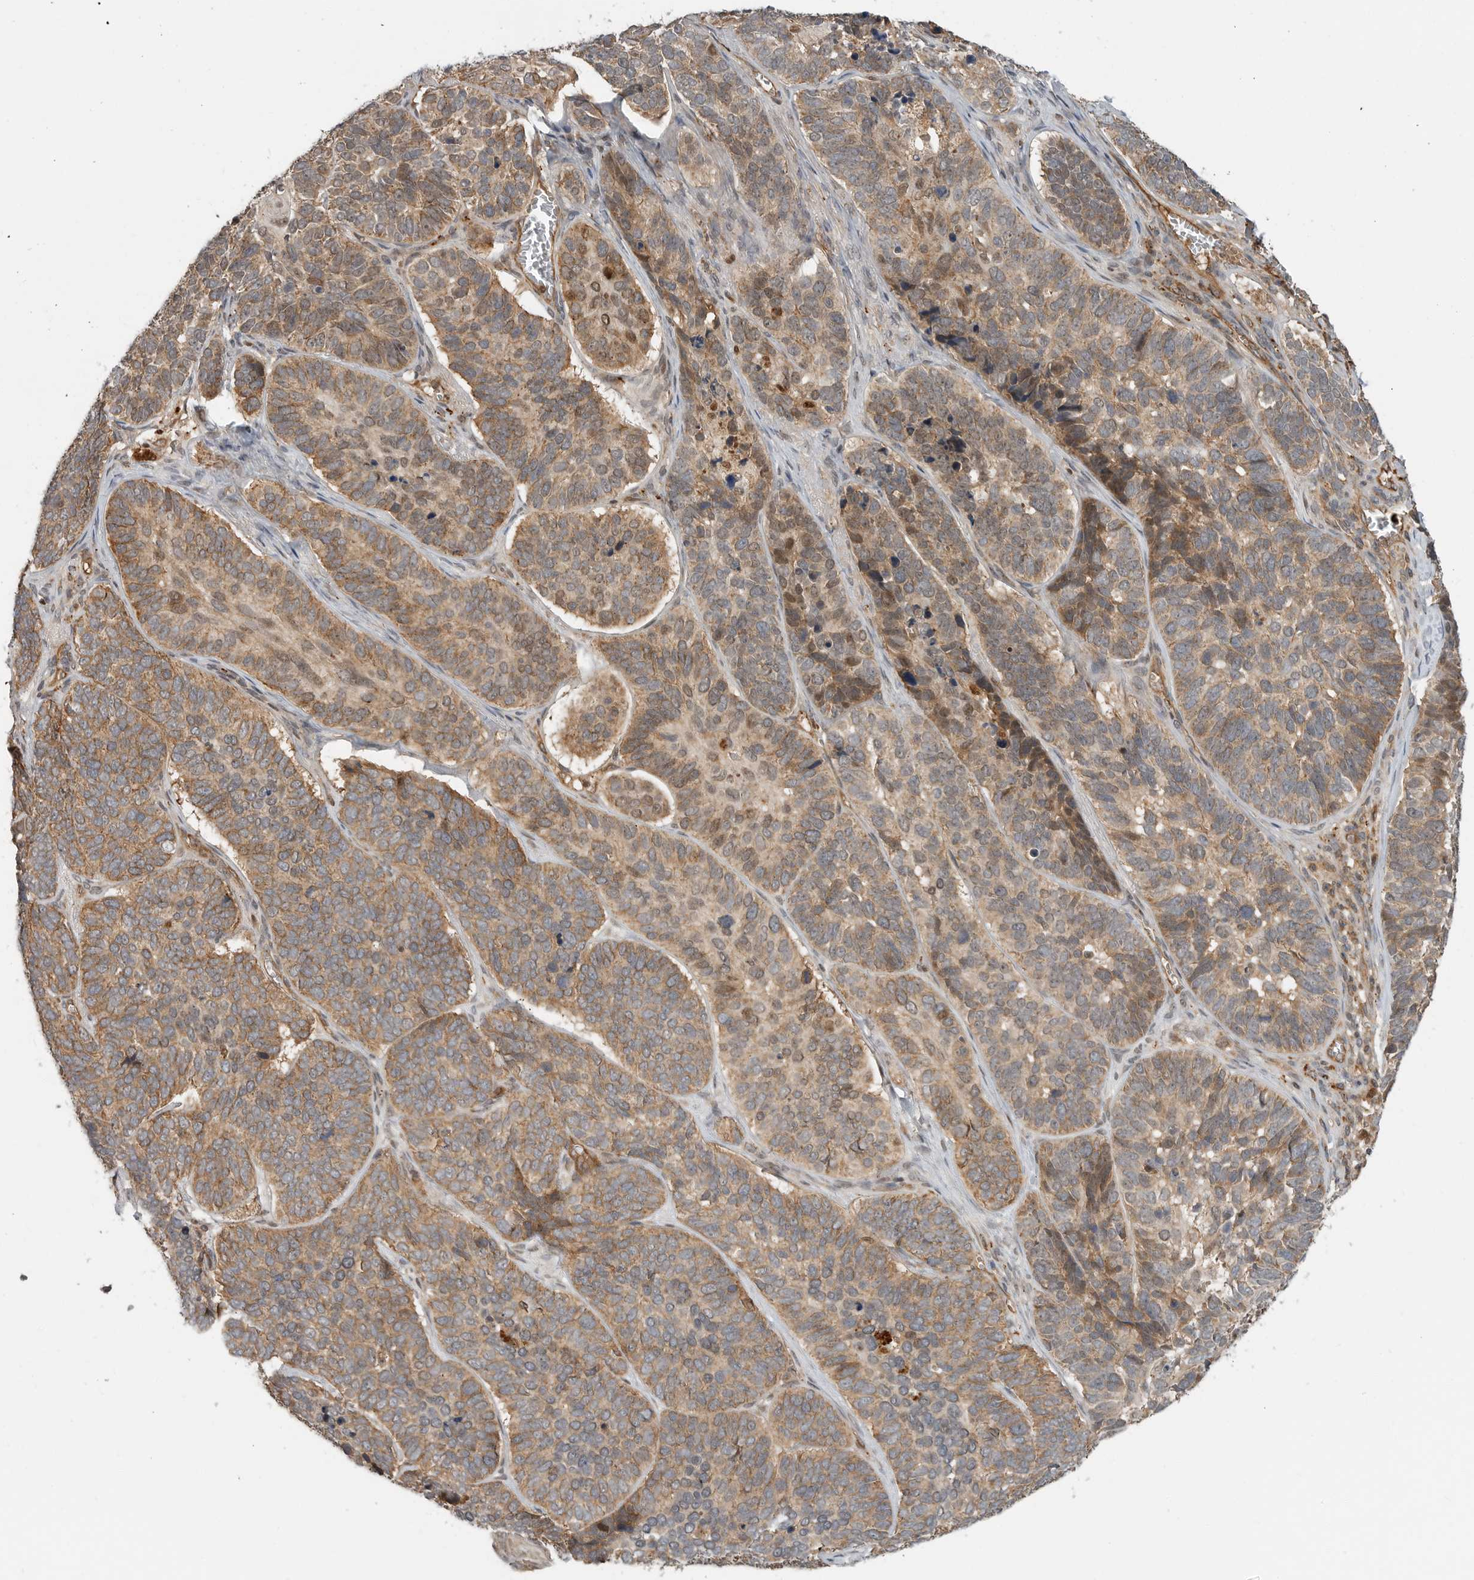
{"staining": {"intensity": "moderate", "quantity": ">75%", "location": "cytoplasmic/membranous,nuclear"}, "tissue": "skin cancer", "cell_type": "Tumor cells", "image_type": "cancer", "snomed": [{"axis": "morphology", "description": "Basal cell carcinoma"}, {"axis": "topography", "description": "Skin"}], "caption": "The image displays a brown stain indicating the presence of a protein in the cytoplasmic/membranous and nuclear of tumor cells in skin basal cell carcinoma.", "gene": "STRAP", "patient": {"sex": "male", "age": 62}}